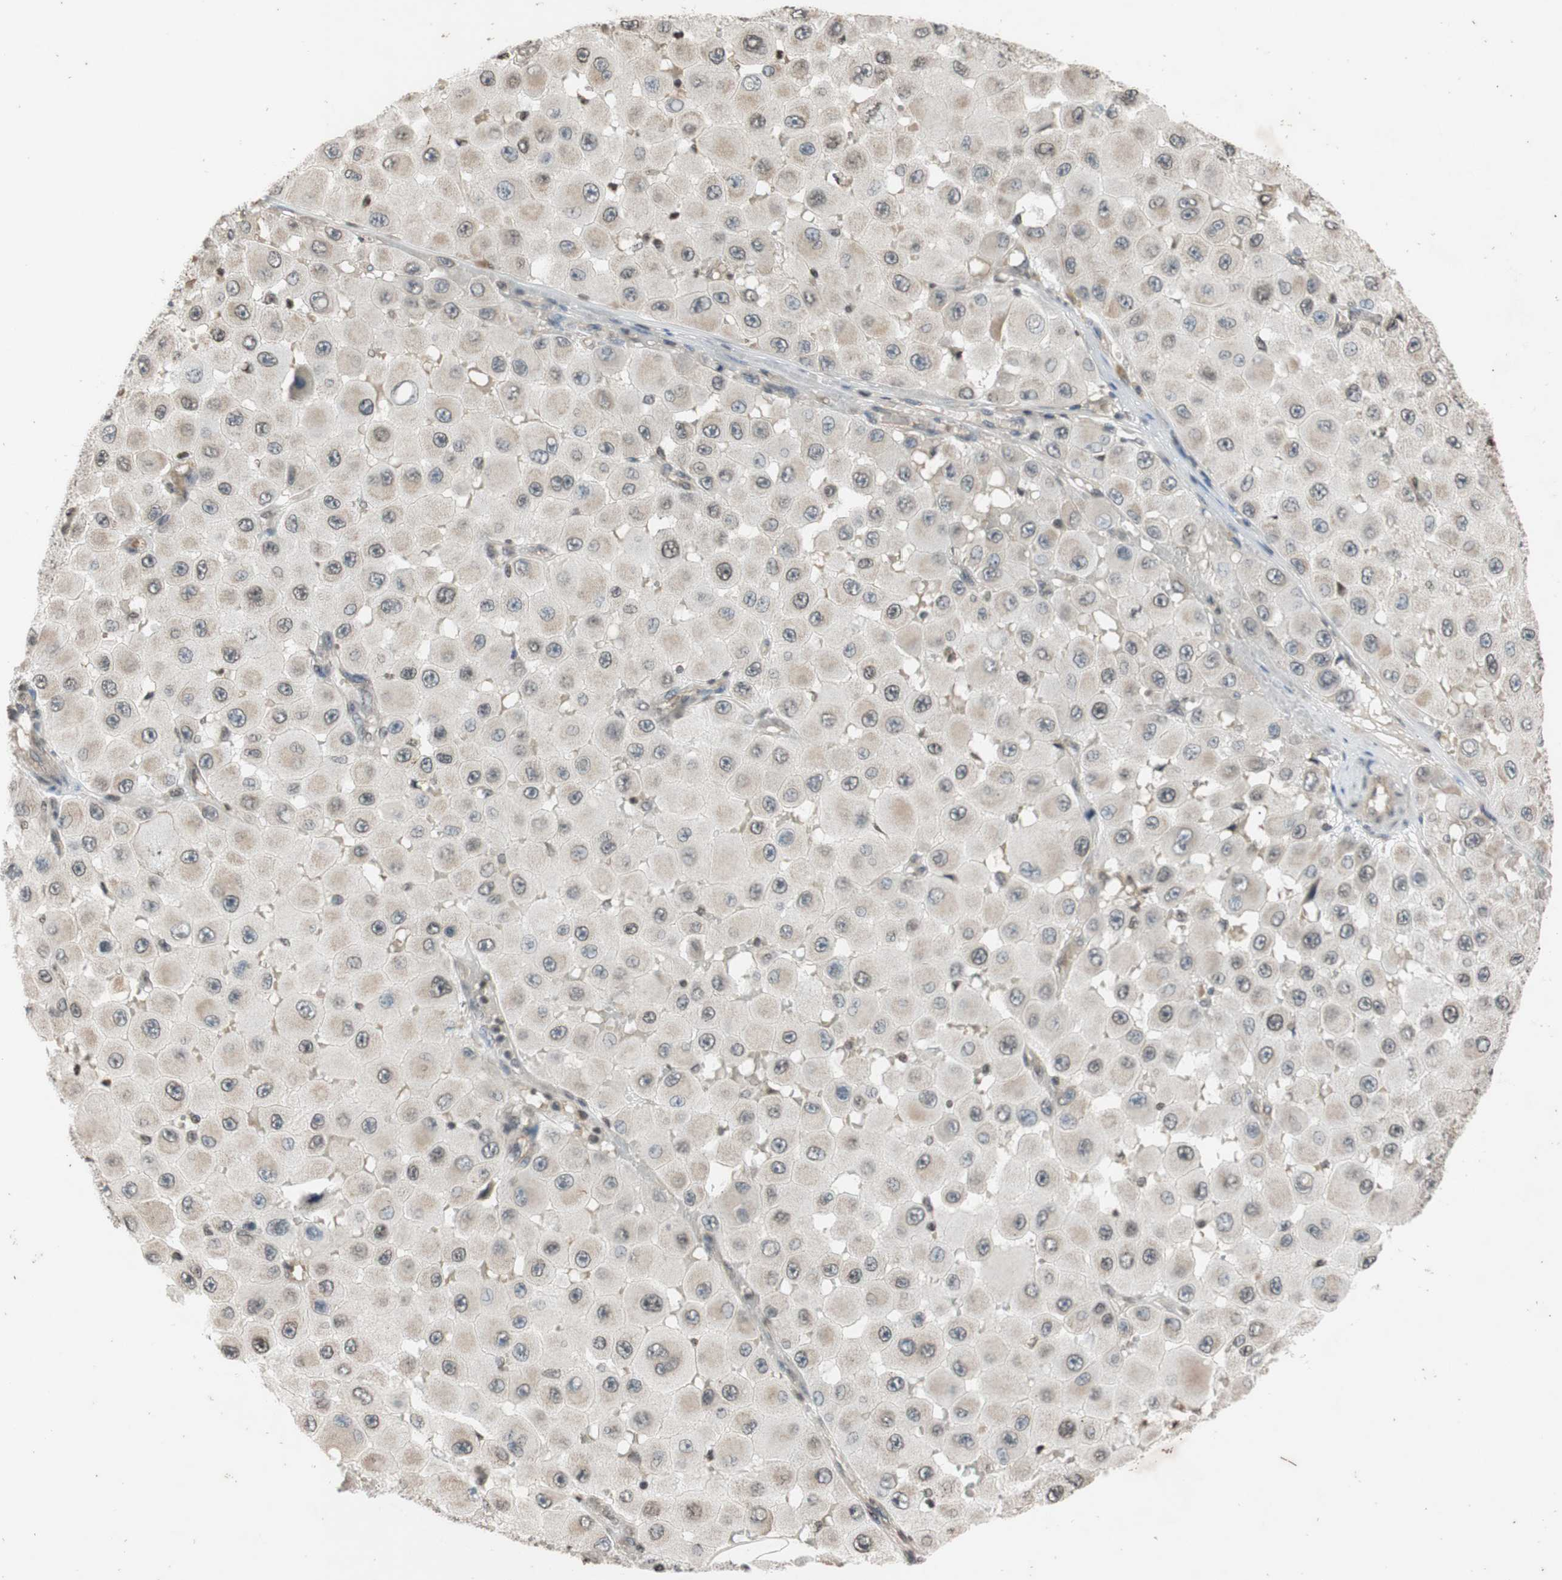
{"staining": {"intensity": "moderate", "quantity": "<25%", "location": "cytoplasmic/membranous,nuclear"}, "tissue": "melanoma", "cell_type": "Tumor cells", "image_type": "cancer", "snomed": [{"axis": "morphology", "description": "Malignant melanoma, NOS"}, {"axis": "topography", "description": "Skin"}], "caption": "Approximately <25% of tumor cells in human melanoma display moderate cytoplasmic/membranous and nuclear protein positivity as visualized by brown immunohistochemical staining.", "gene": "MCM6", "patient": {"sex": "female", "age": 81}}